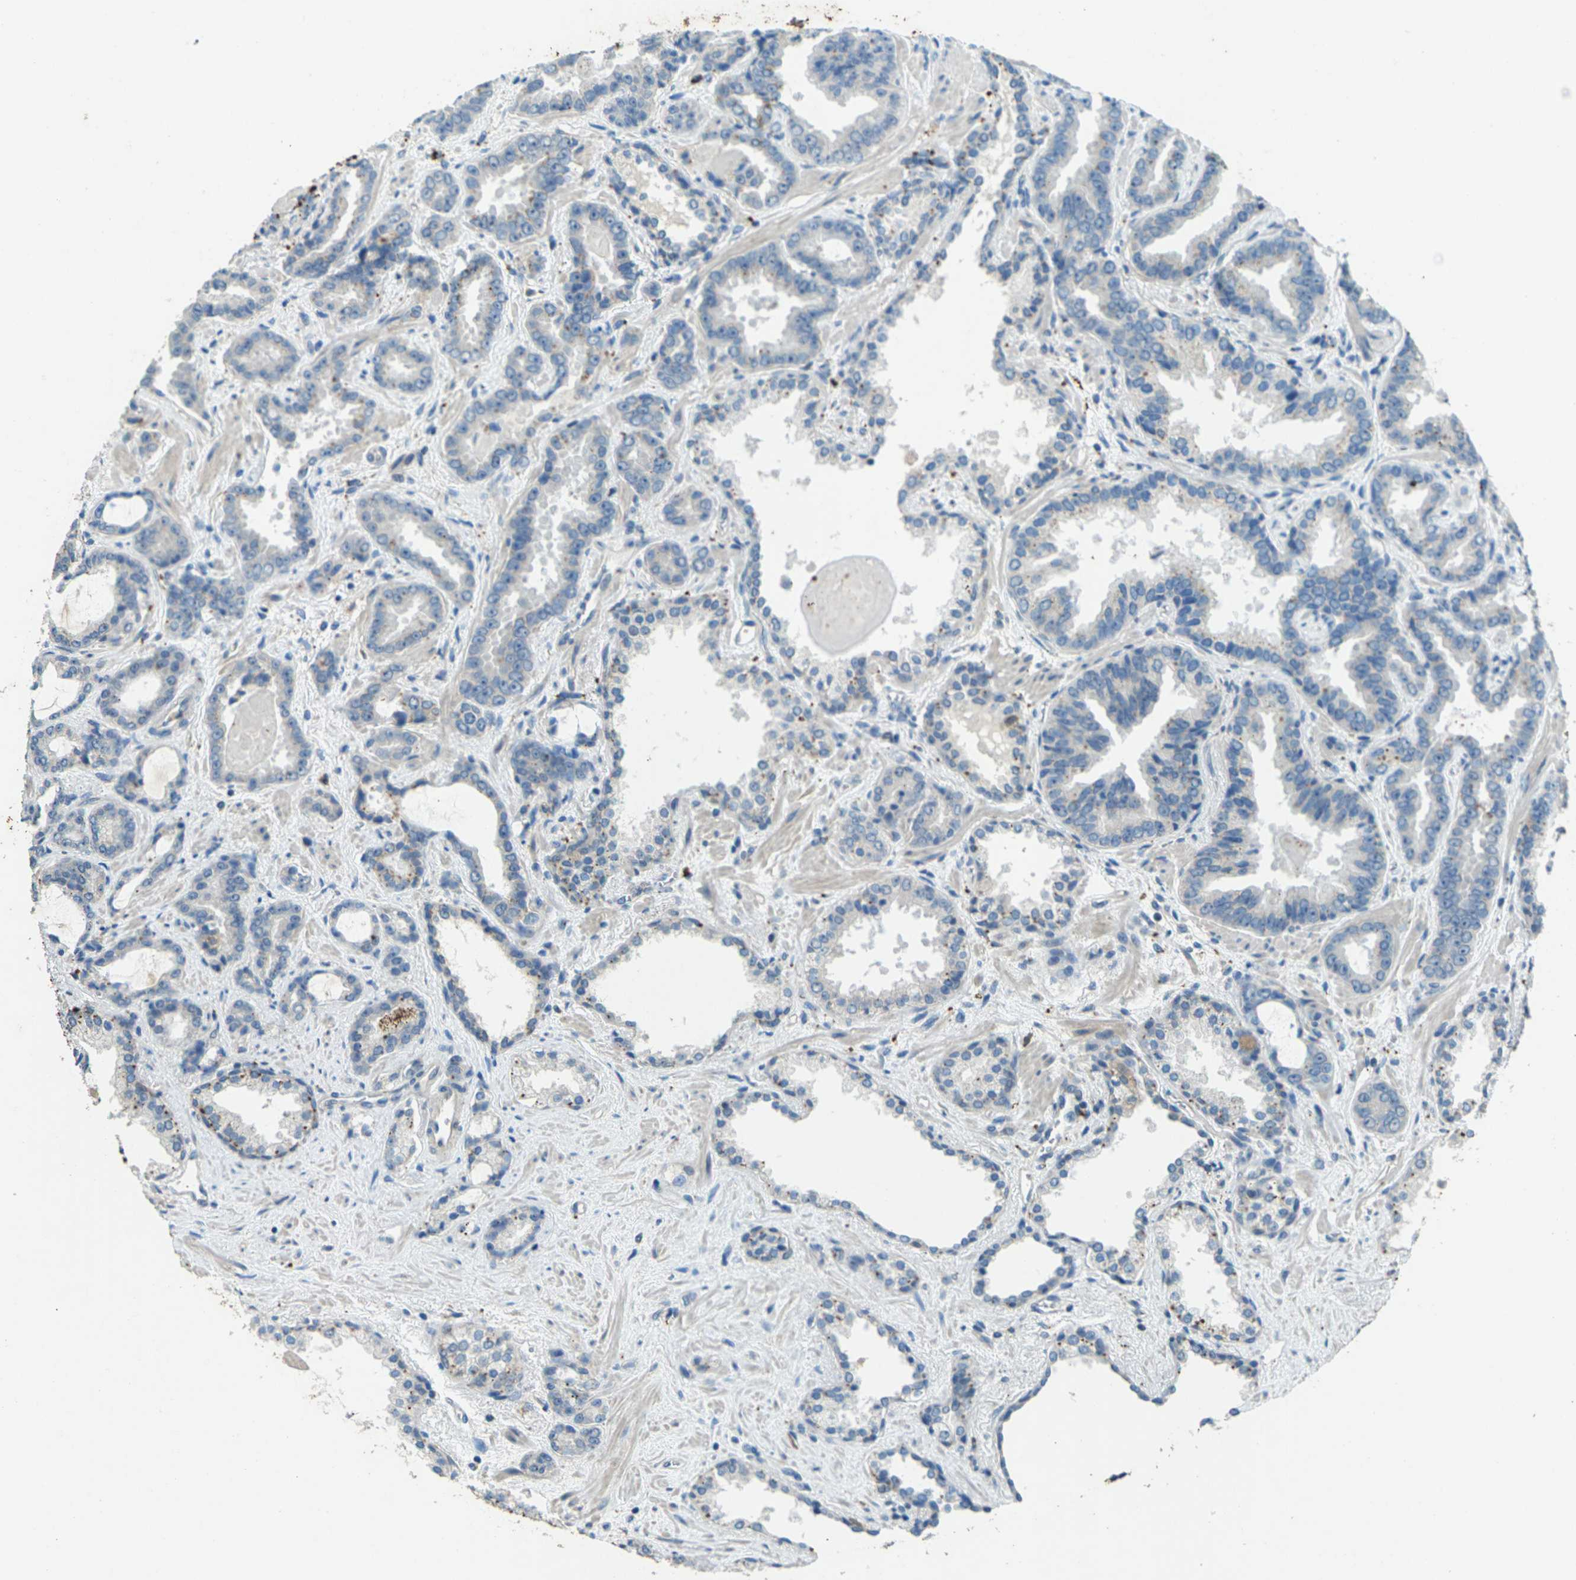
{"staining": {"intensity": "moderate", "quantity": "<25%", "location": "cytoplasmic/membranous"}, "tissue": "prostate cancer", "cell_type": "Tumor cells", "image_type": "cancer", "snomed": [{"axis": "morphology", "description": "Adenocarcinoma, Low grade"}, {"axis": "topography", "description": "Prostate"}], "caption": "The image displays a brown stain indicating the presence of a protein in the cytoplasmic/membranous of tumor cells in adenocarcinoma (low-grade) (prostate).", "gene": "SIGLEC14", "patient": {"sex": "male", "age": 60}}